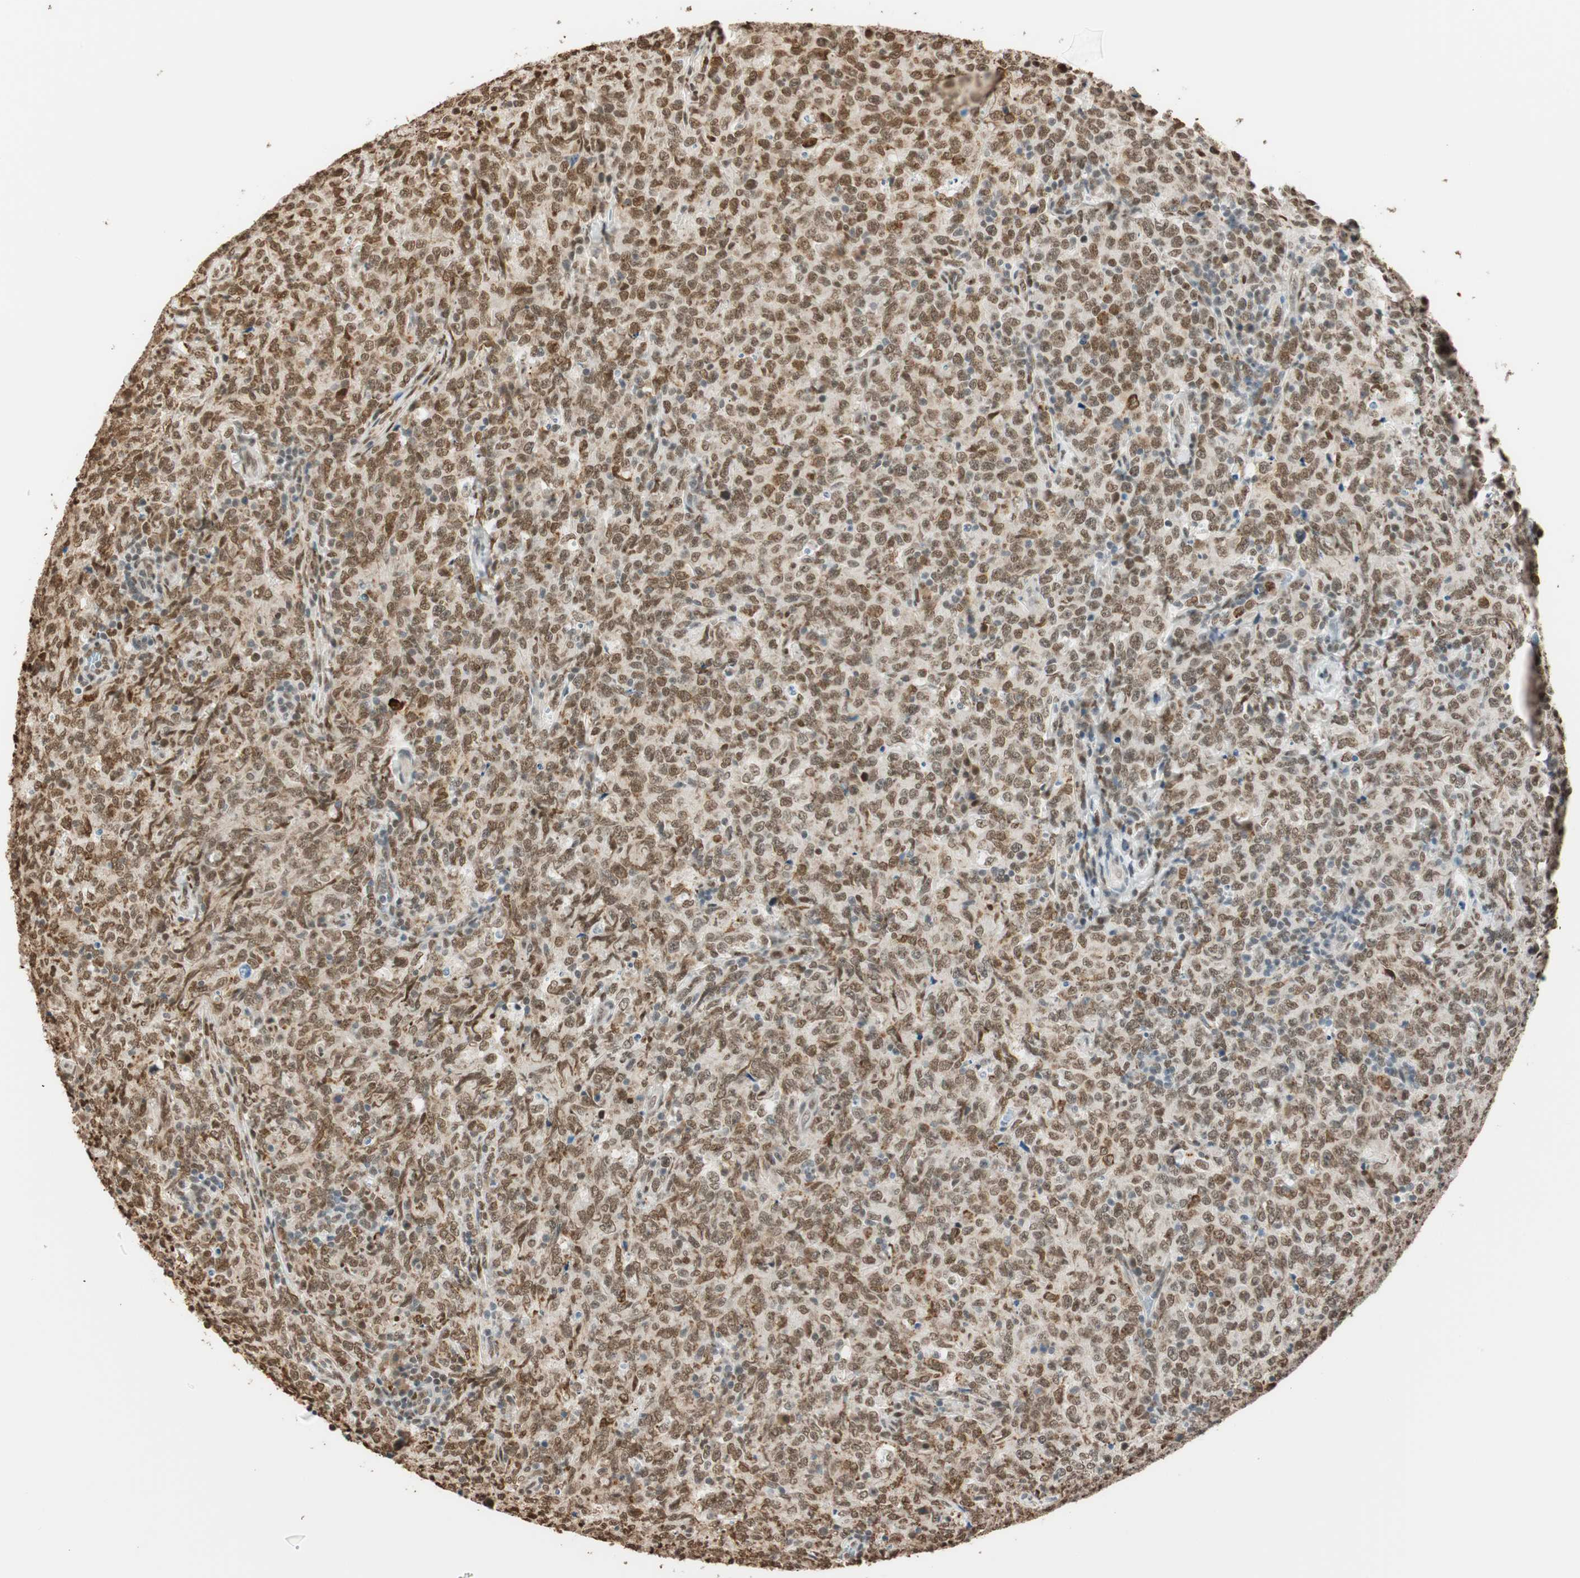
{"staining": {"intensity": "strong", "quantity": ">75%", "location": "nuclear"}, "tissue": "lymphoma", "cell_type": "Tumor cells", "image_type": "cancer", "snomed": [{"axis": "morphology", "description": "Malignant lymphoma, non-Hodgkin's type, High grade"}, {"axis": "topography", "description": "Tonsil"}], "caption": "IHC histopathology image of human malignant lymphoma, non-Hodgkin's type (high-grade) stained for a protein (brown), which shows high levels of strong nuclear staining in about >75% of tumor cells.", "gene": "FANCG", "patient": {"sex": "female", "age": 36}}